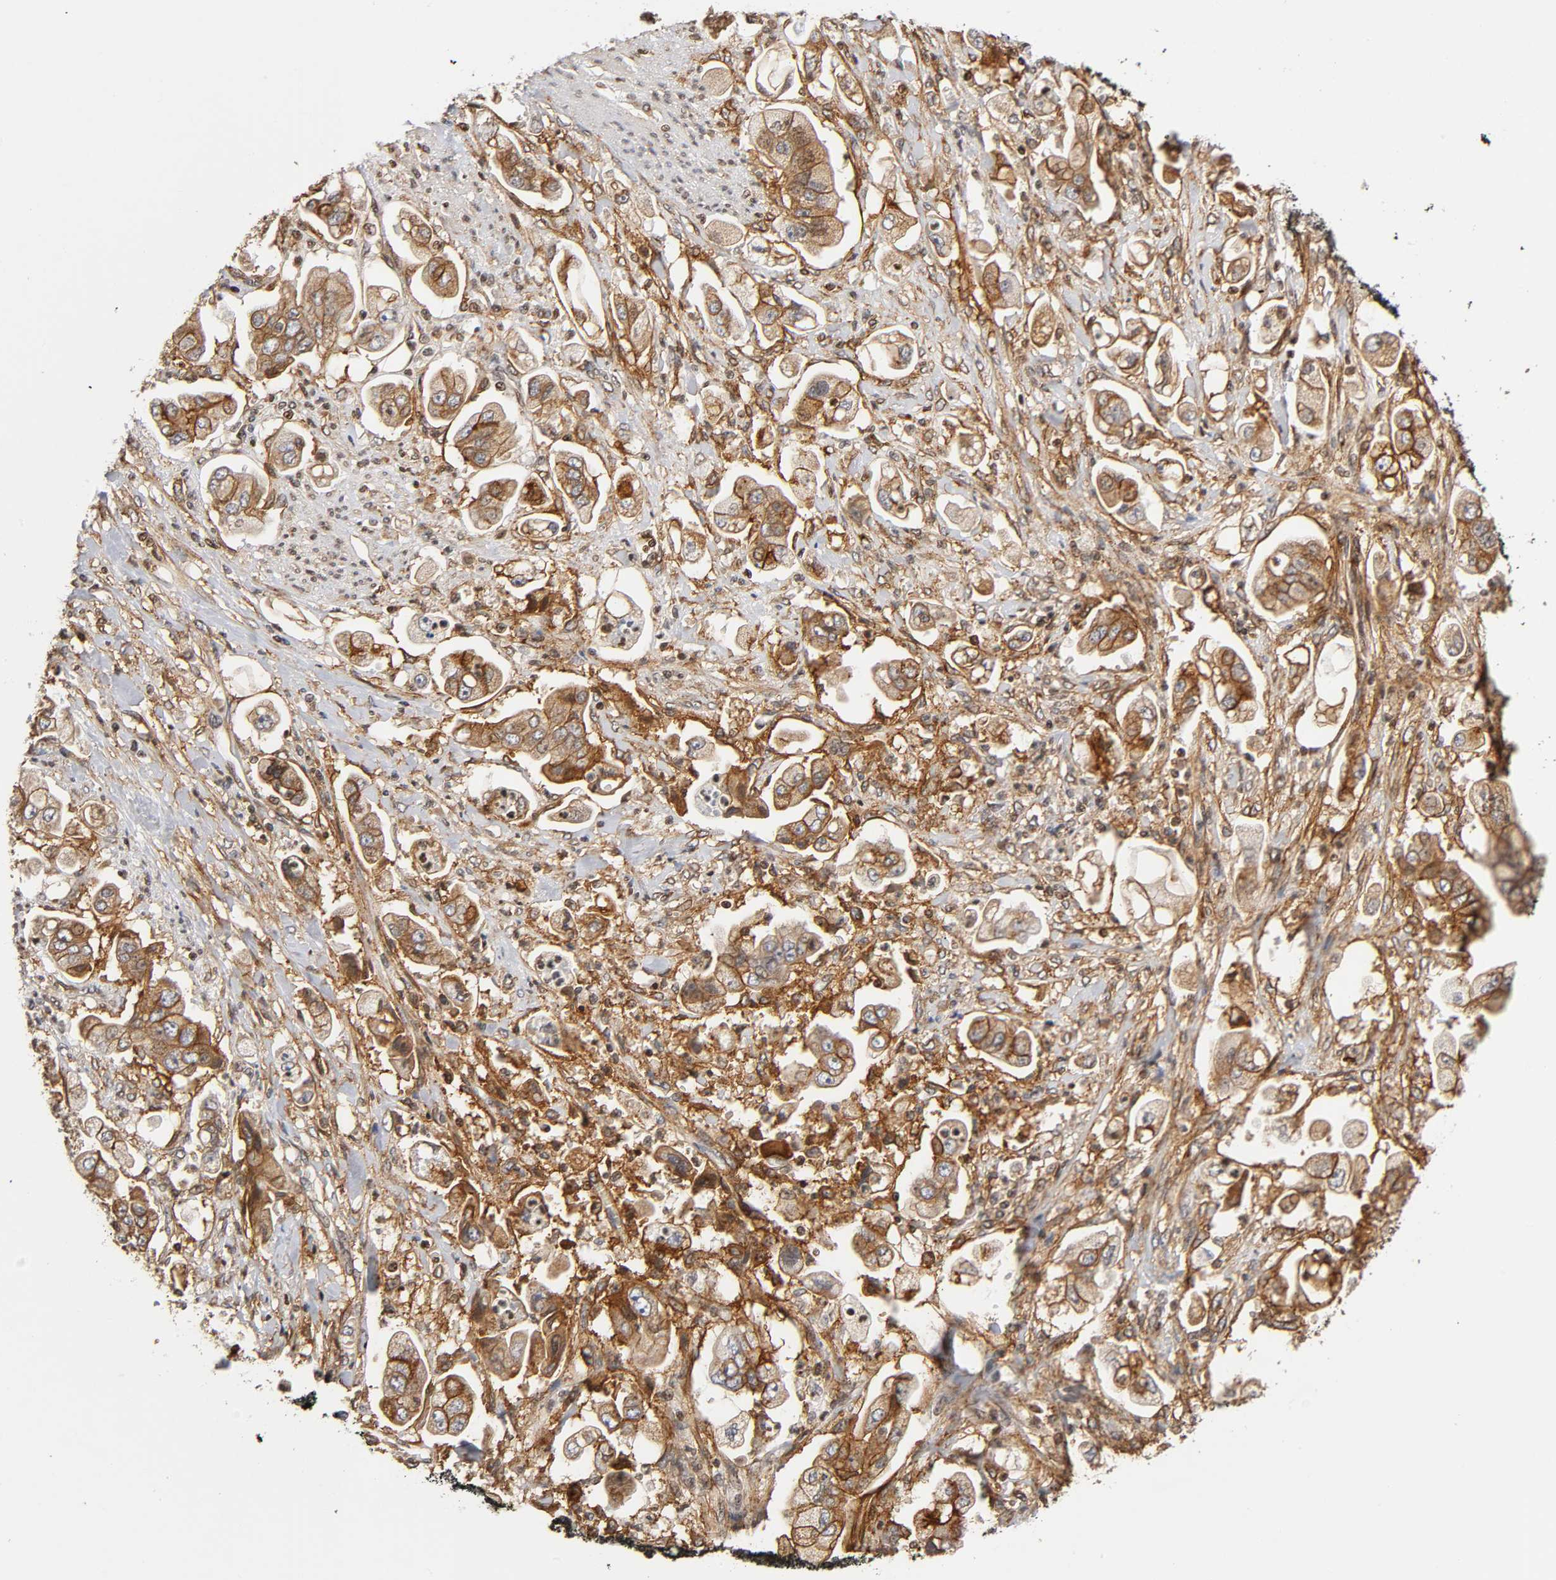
{"staining": {"intensity": "moderate", "quantity": ">75%", "location": "cytoplasmic/membranous"}, "tissue": "stomach cancer", "cell_type": "Tumor cells", "image_type": "cancer", "snomed": [{"axis": "morphology", "description": "Adenocarcinoma, NOS"}, {"axis": "topography", "description": "Stomach"}], "caption": "IHC (DAB) staining of stomach adenocarcinoma shows moderate cytoplasmic/membranous protein positivity in approximately >75% of tumor cells. The staining is performed using DAB brown chromogen to label protein expression. The nuclei are counter-stained blue using hematoxylin.", "gene": "ITGAV", "patient": {"sex": "male", "age": 62}}